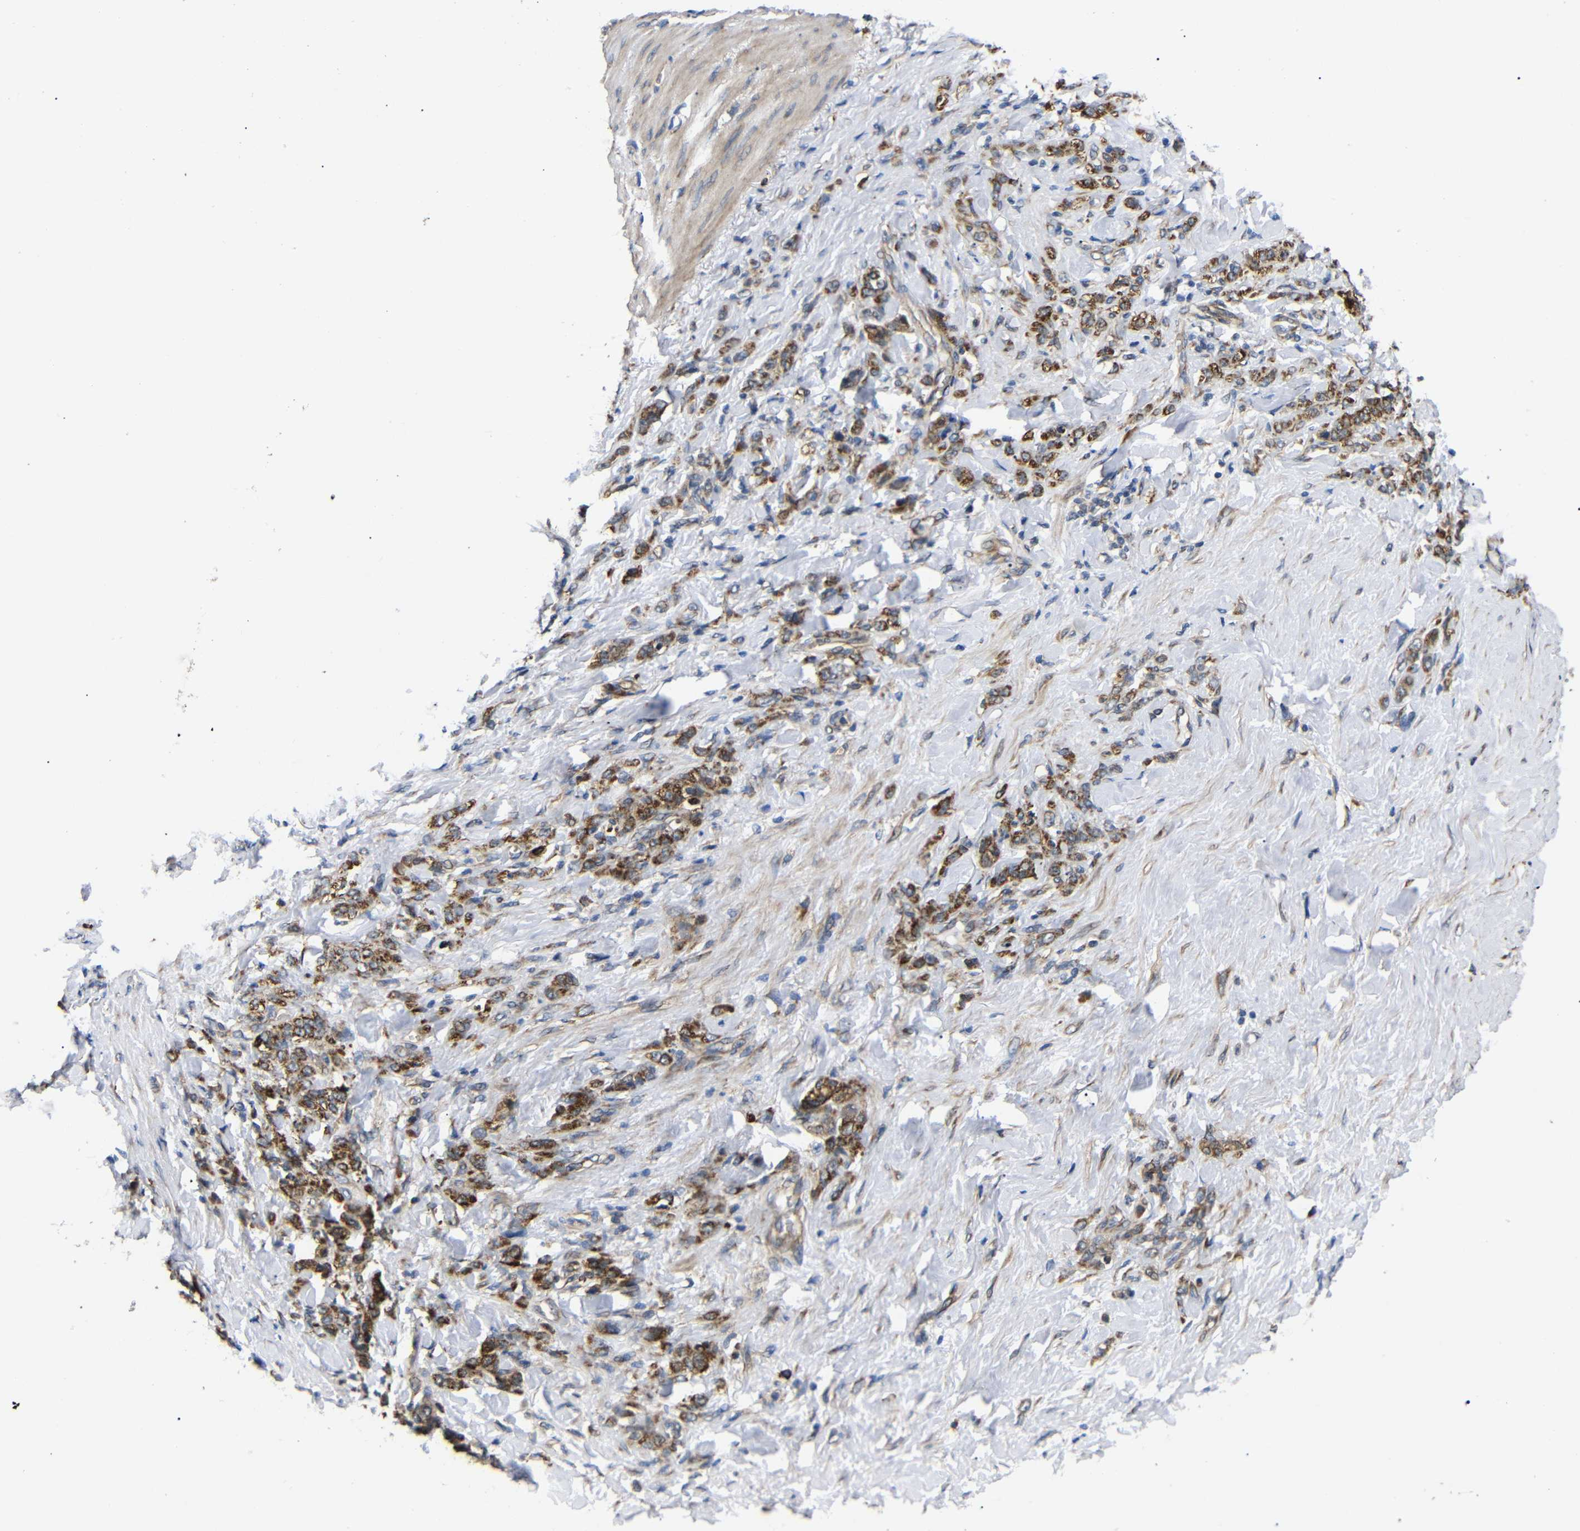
{"staining": {"intensity": "strong", "quantity": "25%-75%", "location": "cytoplasmic/membranous"}, "tissue": "stomach cancer", "cell_type": "Tumor cells", "image_type": "cancer", "snomed": [{"axis": "morphology", "description": "Adenocarcinoma, NOS"}, {"axis": "topography", "description": "Stomach"}], "caption": "An immunohistochemistry histopathology image of neoplastic tissue is shown. Protein staining in brown highlights strong cytoplasmic/membranous positivity in stomach cancer within tumor cells.", "gene": "KANK4", "patient": {"sex": "male", "age": 82}}